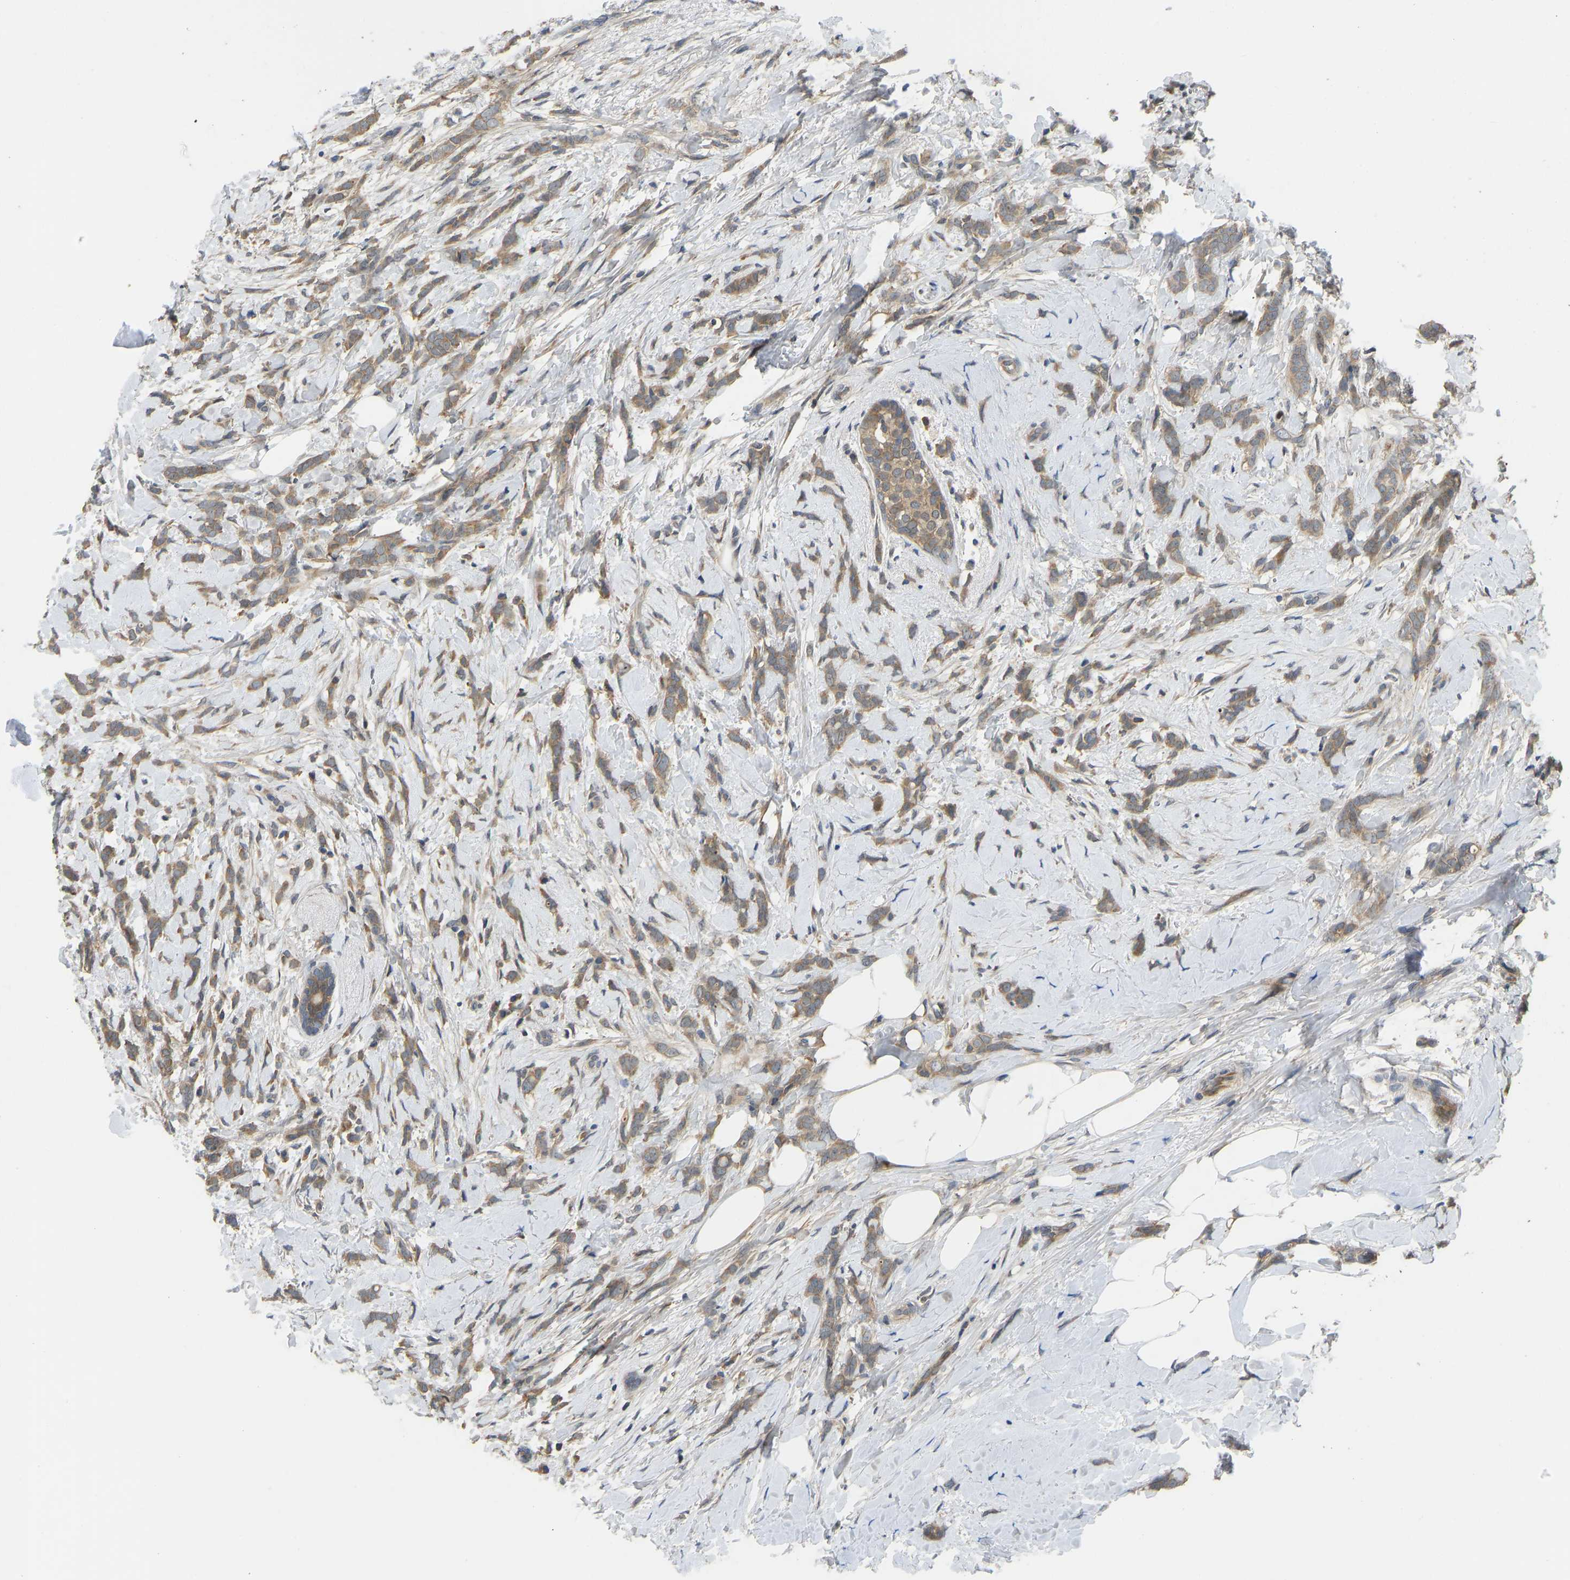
{"staining": {"intensity": "moderate", "quantity": ">75%", "location": "cytoplasmic/membranous"}, "tissue": "breast cancer", "cell_type": "Tumor cells", "image_type": "cancer", "snomed": [{"axis": "morphology", "description": "Lobular carcinoma, in situ"}, {"axis": "morphology", "description": "Lobular carcinoma"}, {"axis": "topography", "description": "Breast"}], "caption": "Immunohistochemical staining of human lobular carcinoma (breast) reveals medium levels of moderate cytoplasmic/membranous positivity in about >75% of tumor cells.", "gene": "NDRG3", "patient": {"sex": "female", "age": 41}}